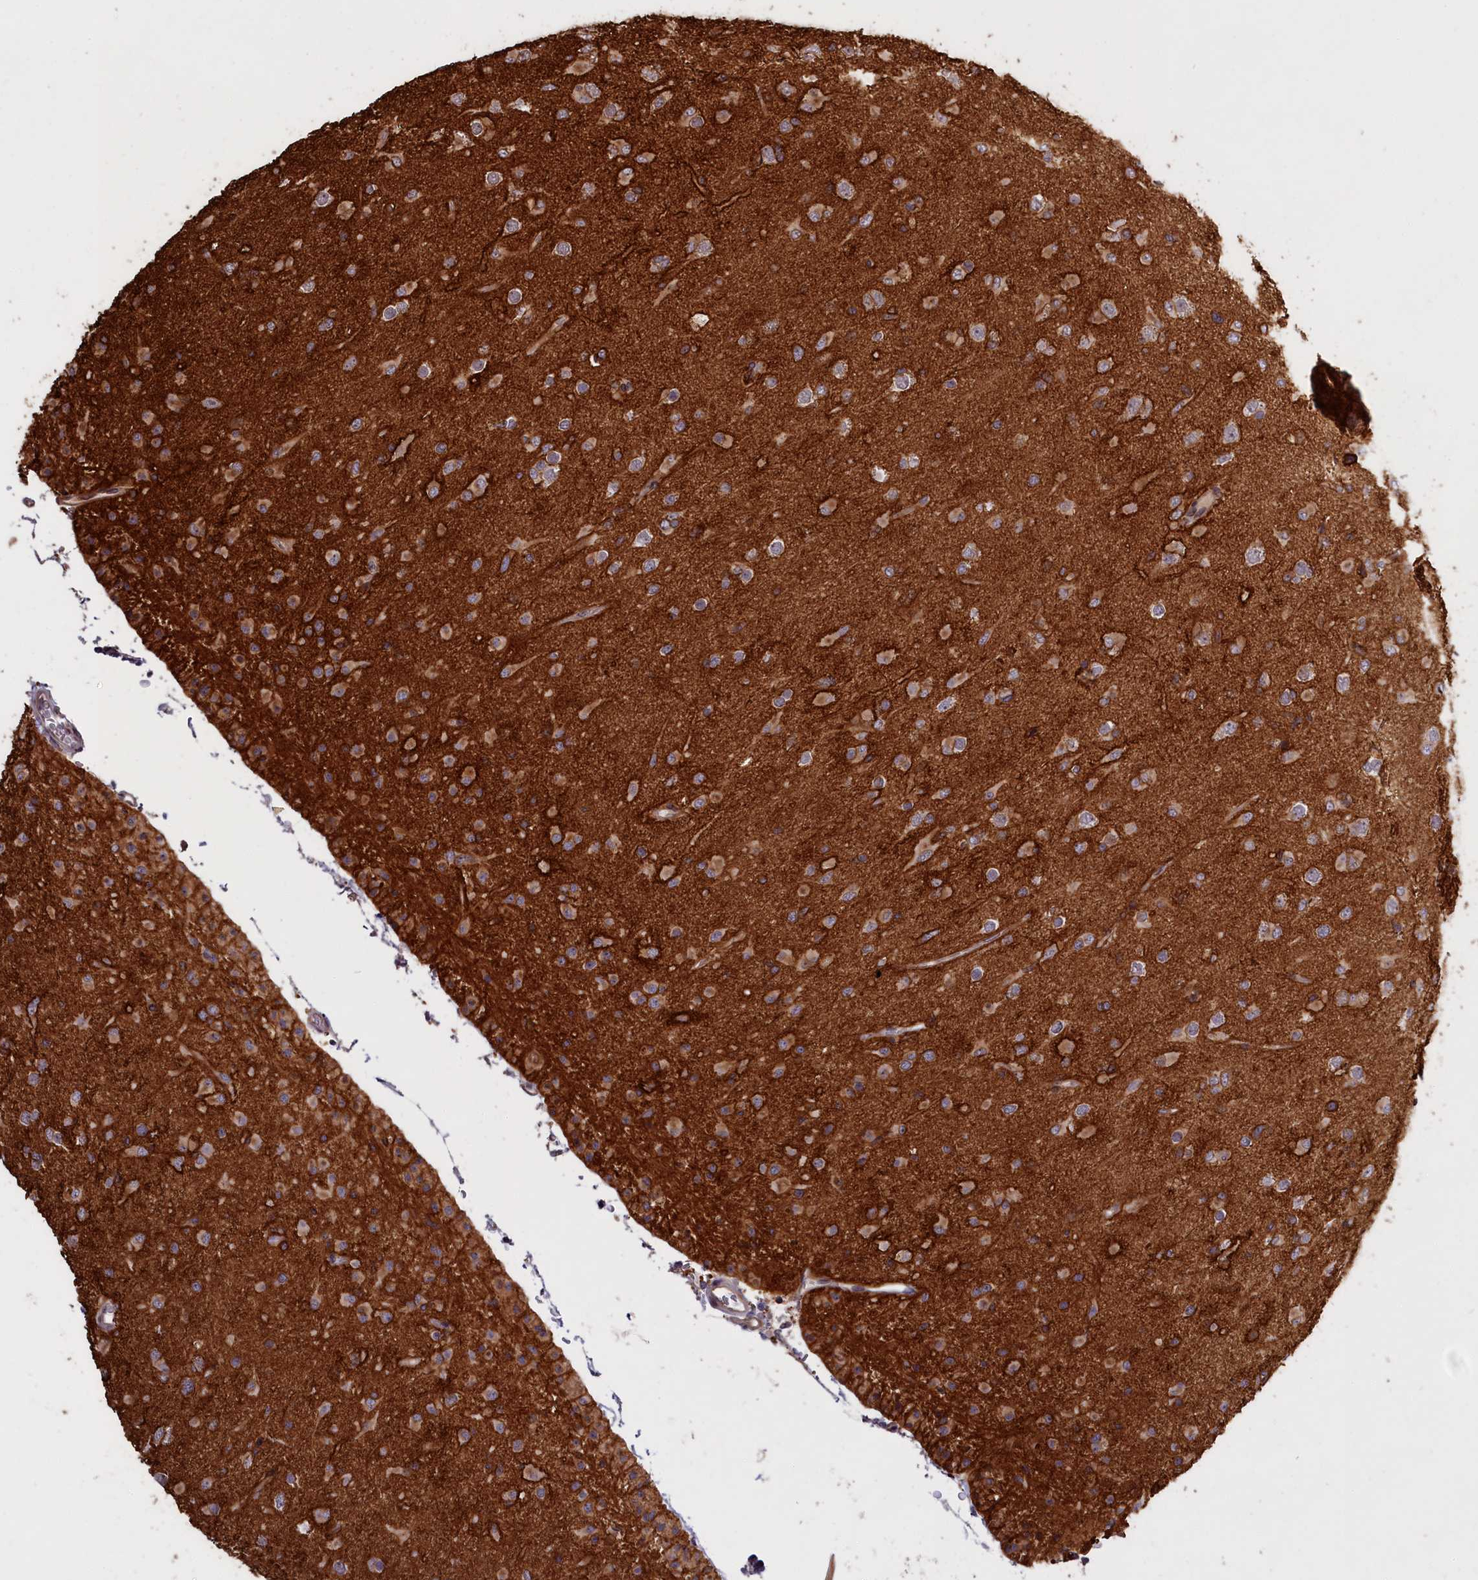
{"staining": {"intensity": "moderate", "quantity": "<25%", "location": "cytoplasmic/membranous"}, "tissue": "glioma", "cell_type": "Tumor cells", "image_type": "cancer", "snomed": [{"axis": "morphology", "description": "Glioma, malignant, Low grade"}, {"axis": "topography", "description": "Brain"}], "caption": "Malignant low-grade glioma tissue reveals moderate cytoplasmic/membranous expression in approximately <25% of tumor cells, visualized by immunohistochemistry. (DAB IHC with brightfield microscopy, high magnification).", "gene": "DENND1B", "patient": {"sex": "male", "age": 65}}